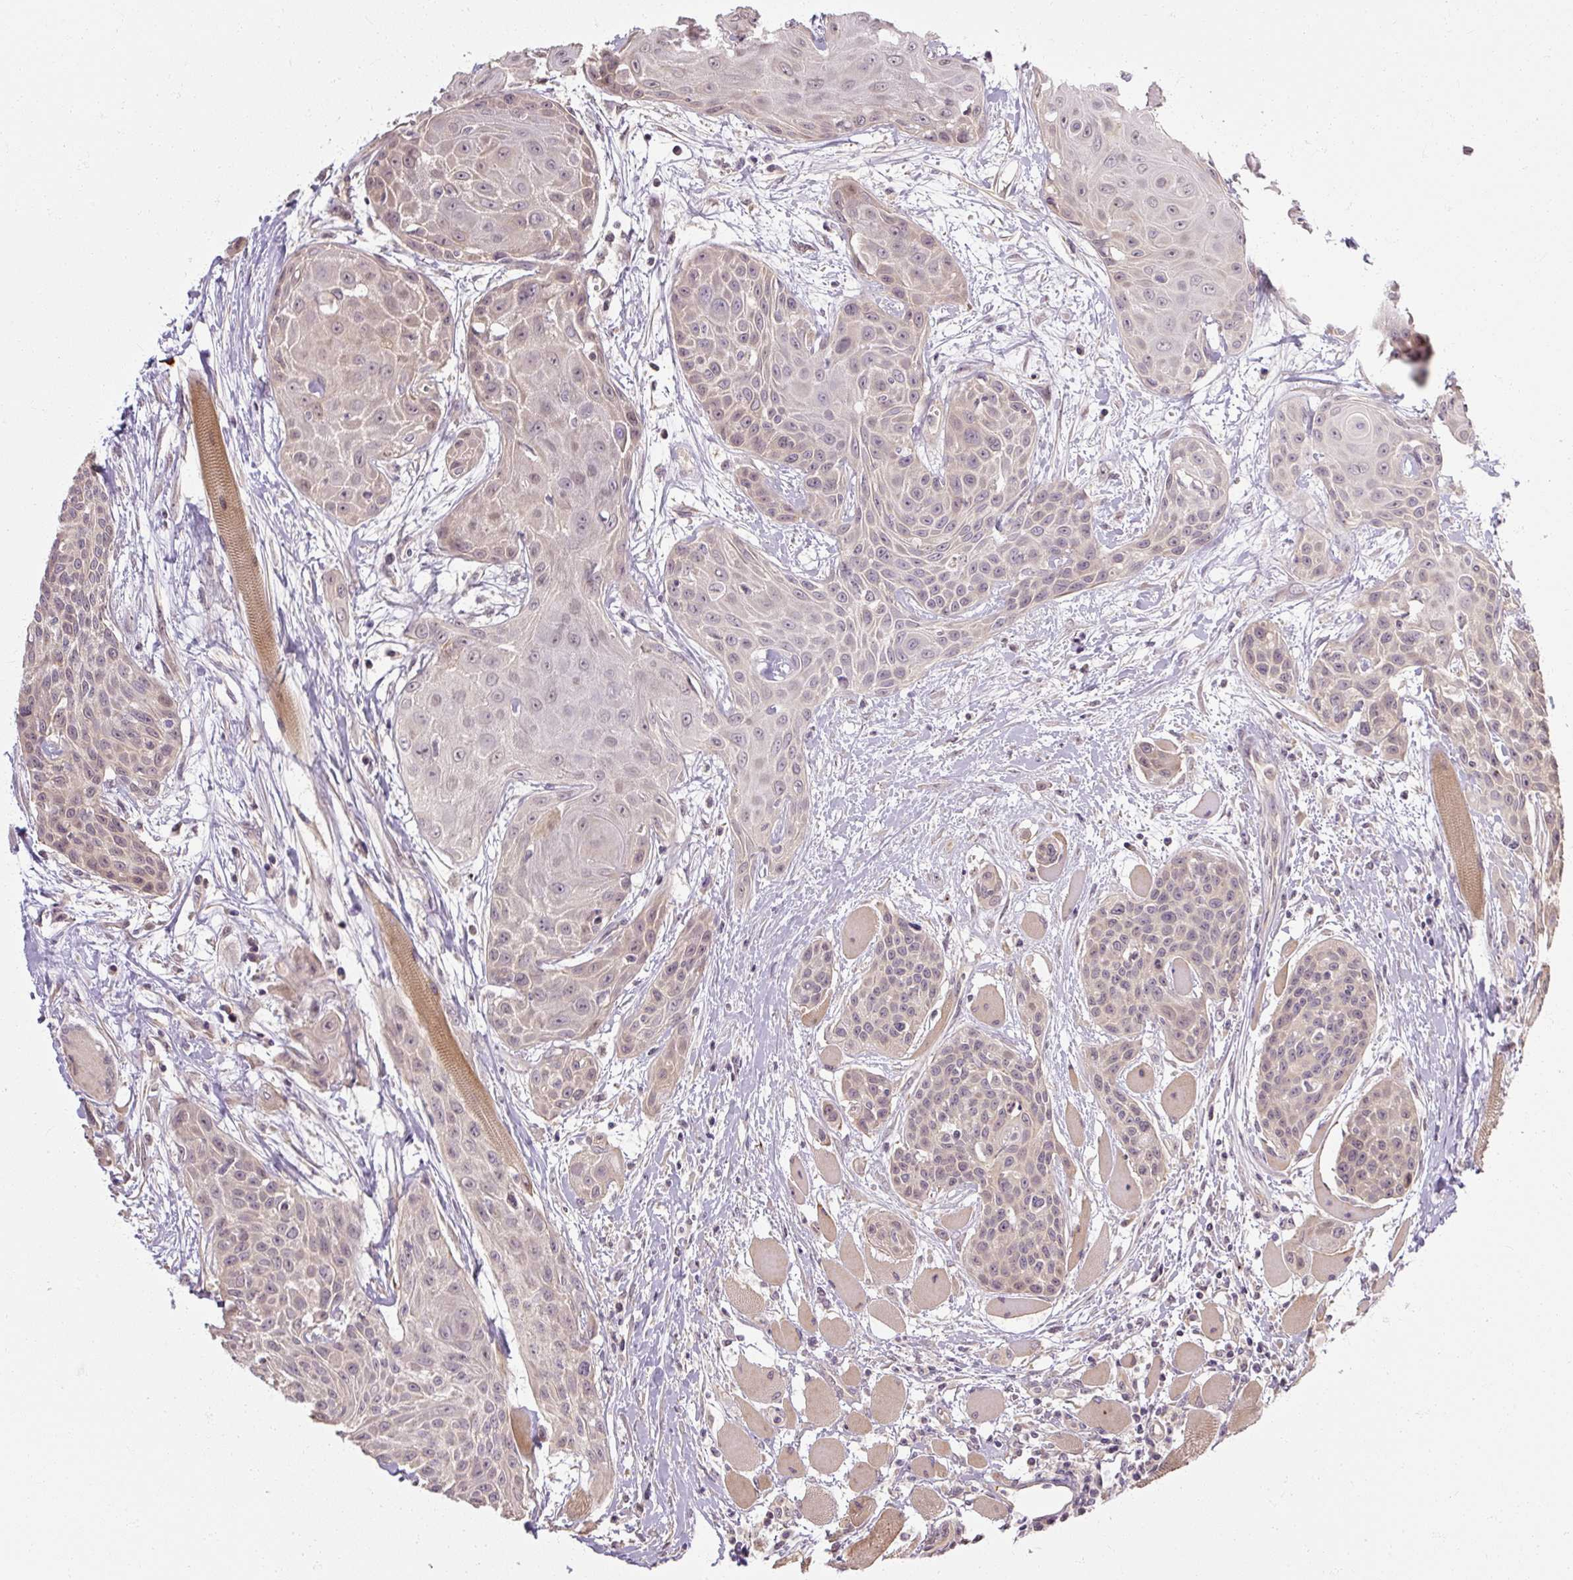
{"staining": {"intensity": "weak", "quantity": "25%-75%", "location": "cytoplasmic/membranous,nuclear"}, "tissue": "head and neck cancer", "cell_type": "Tumor cells", "image_type": "cancer", "snomed": [{"axis": "morphology", "description": "Squamous cell carcinoma, NOS"}, {"axis": "topography", "description": "Head-Neck"}], "caption": "Protein staining of head and neck cancer tissue demonstrates weak cytoplasmic/membranous and nuclear positivity in approximately 25%-75% of tumor cells.", "gene": "RB1CC1", "patient": {"sex": "female", "age": 73}}